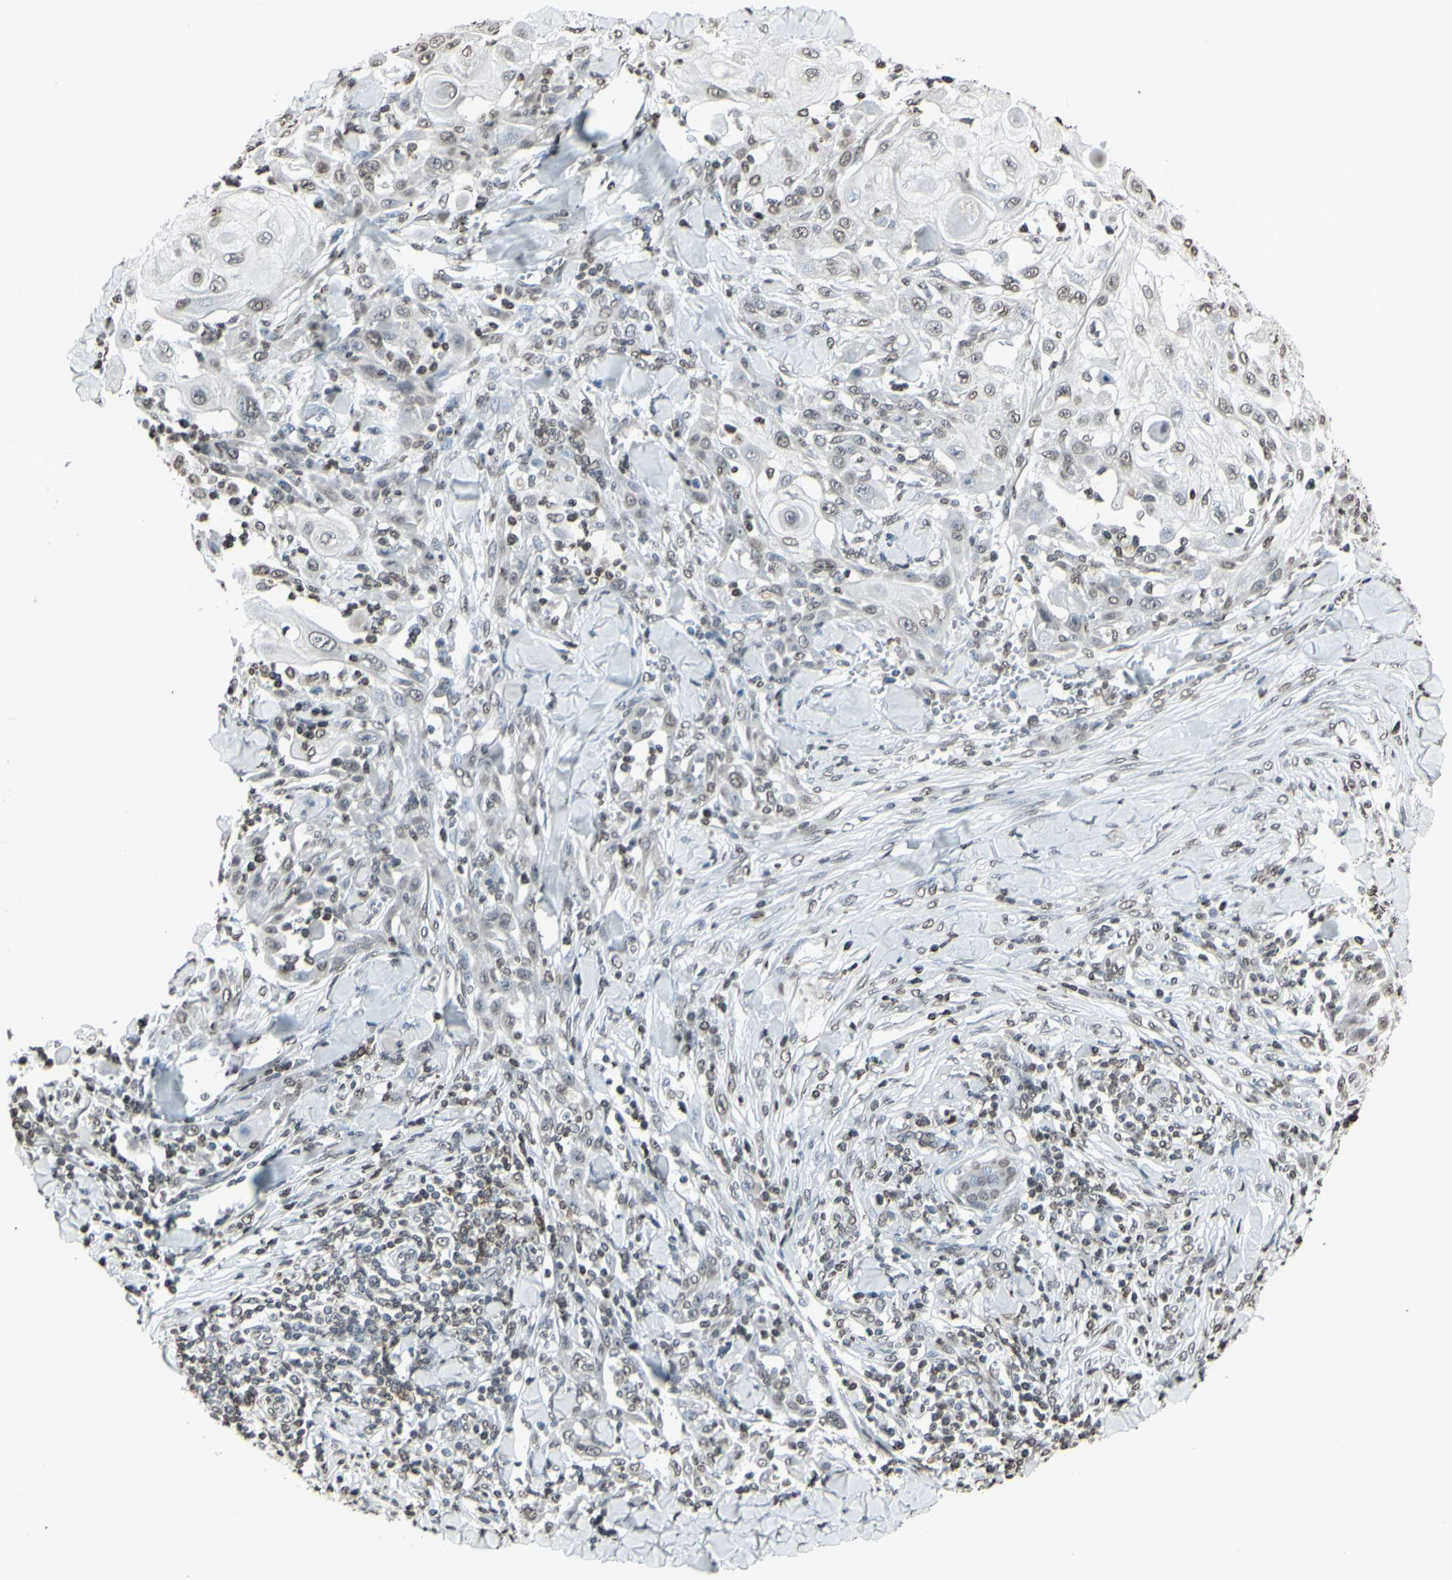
{"staining": {"intensity": "negative", "quantity": "none", "location": "none"}, "tissue": "skin cancer", "cell_type": "Tumor cells", "image_type": "cancer", "snomed": [{"axis": "morphology", "description": "Squamous cell carcinoma, NOS"}, {"axis": "topography", "description": "Skin"}], "caption": "High magnification brightfield microscopy of squamous cell carcinoma (skin) stained with DAB (brown) and counterstained with hematoxylin (blue): tumor cells show no significant staining. (Stains: DAB immunohistochemistry with hematoxylin counter stain, Microscopy: brightfield microscopy at high magnification).", "gene": "CD79B", "patient": {"sex": "male", "age": 24}}